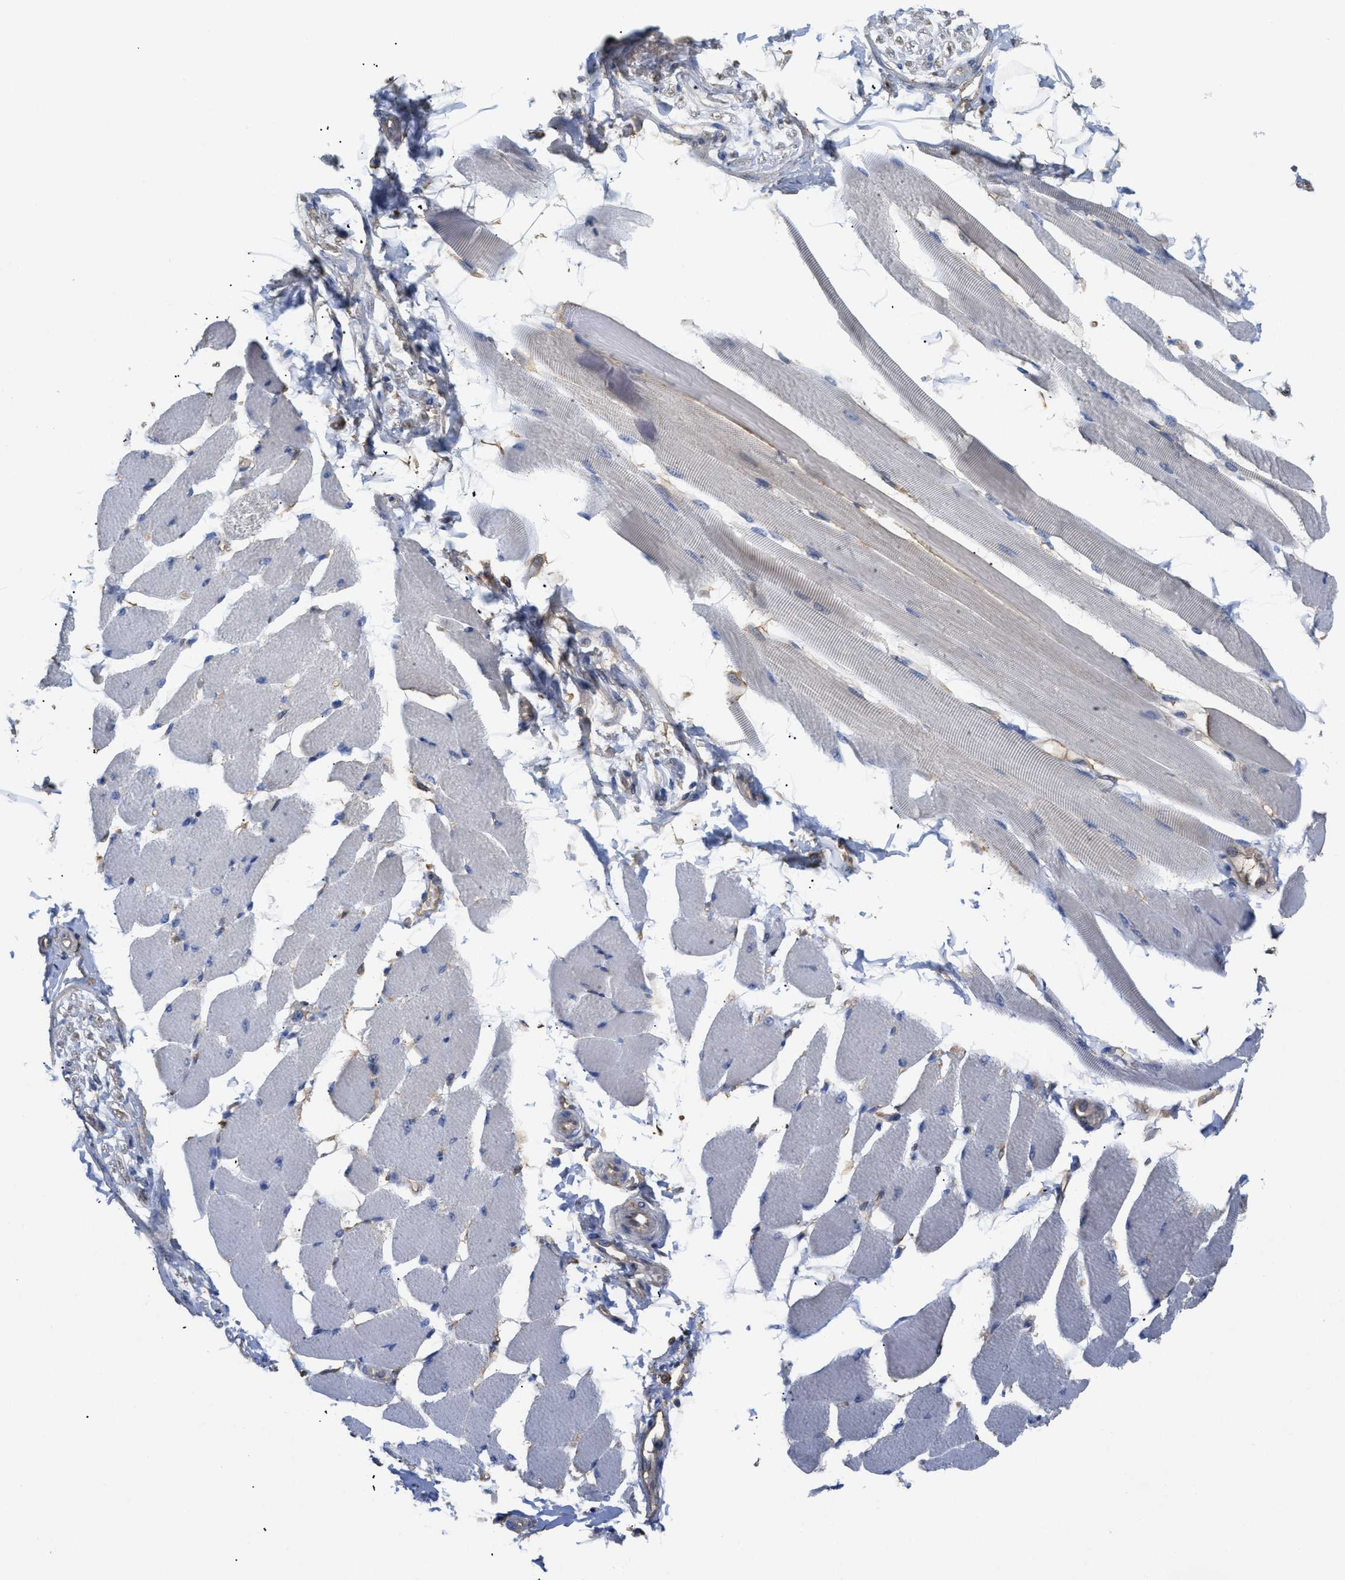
{"staining": {"intensity": "negative", "quantity": "none", "location": "none"}, "tissue": "skeletal muscle", "cell_type": "Myocytes", "image_type": "normal", "snomed": [{"axis": "morphology", "description": "Normal tissue, NOS"}, {"axis": "topography", "description": "Skeletal muscle"}, {"axis": "topography", "description": "Peripheral nerve tissue"}], "caption": "Immunohistochemical staining of unremarkable human skeletal muscle shows no significant staining in myocytes.", "gene": "ANXA4", "patient": {"sex": "female", "age": 84}}